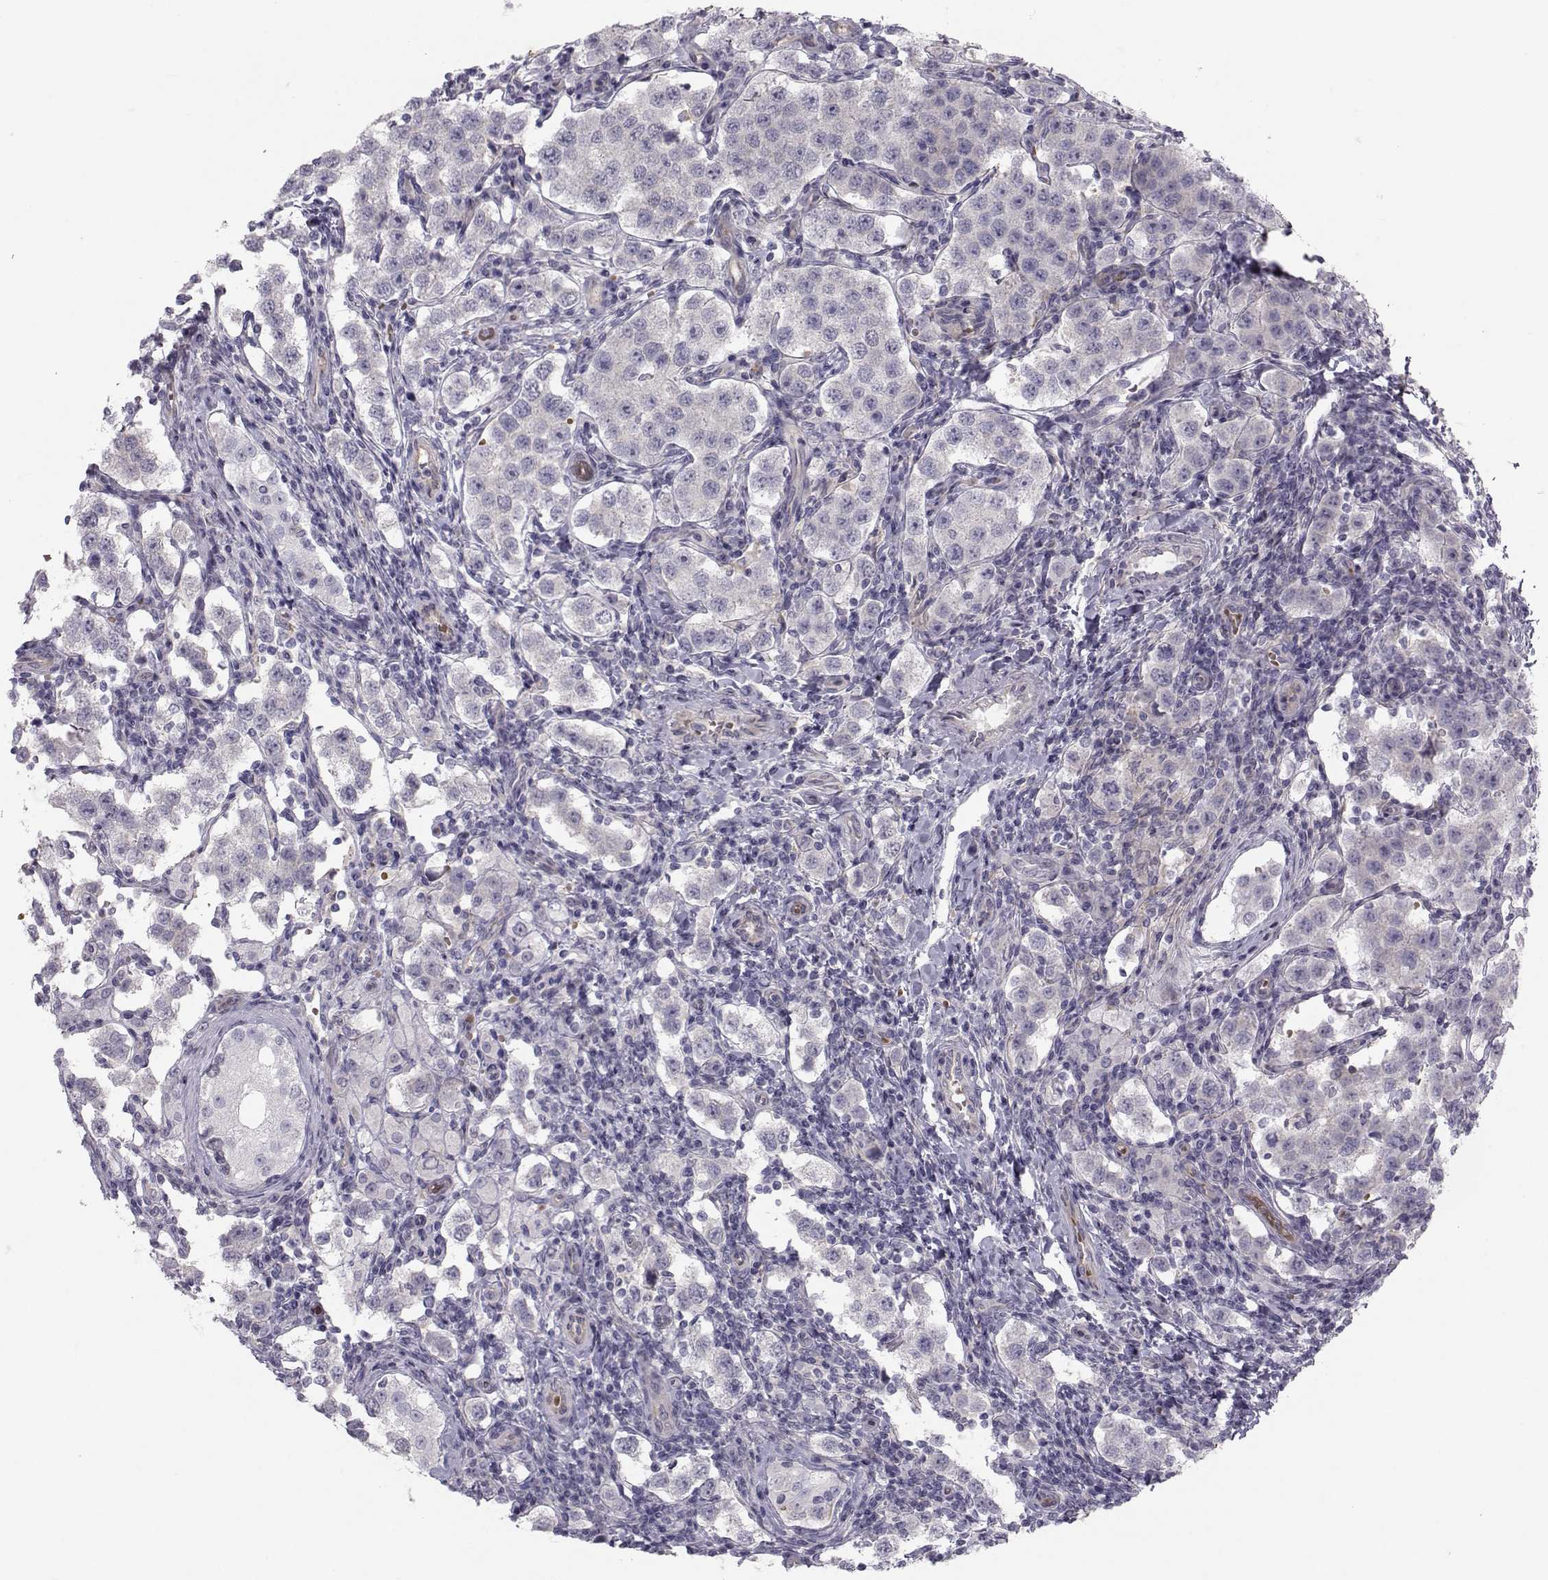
{"staining": {"intensity": "negative", "quantity": "none", "location": "none"}, "tissue": "testis cancer", "cell_type": "Tumor cells", "image_type": "cancer", "snomed": [{"axis": "morphology", "description": "Seminoma, NOS"}, {"axis": "topography", "description": "Testis"}], "caption": "The photomicrograph shows no staining of tumor cells in testis cancer (seminoma).", "gene": "GARIN3", "patient": {"sex": "male", "age": 37}}